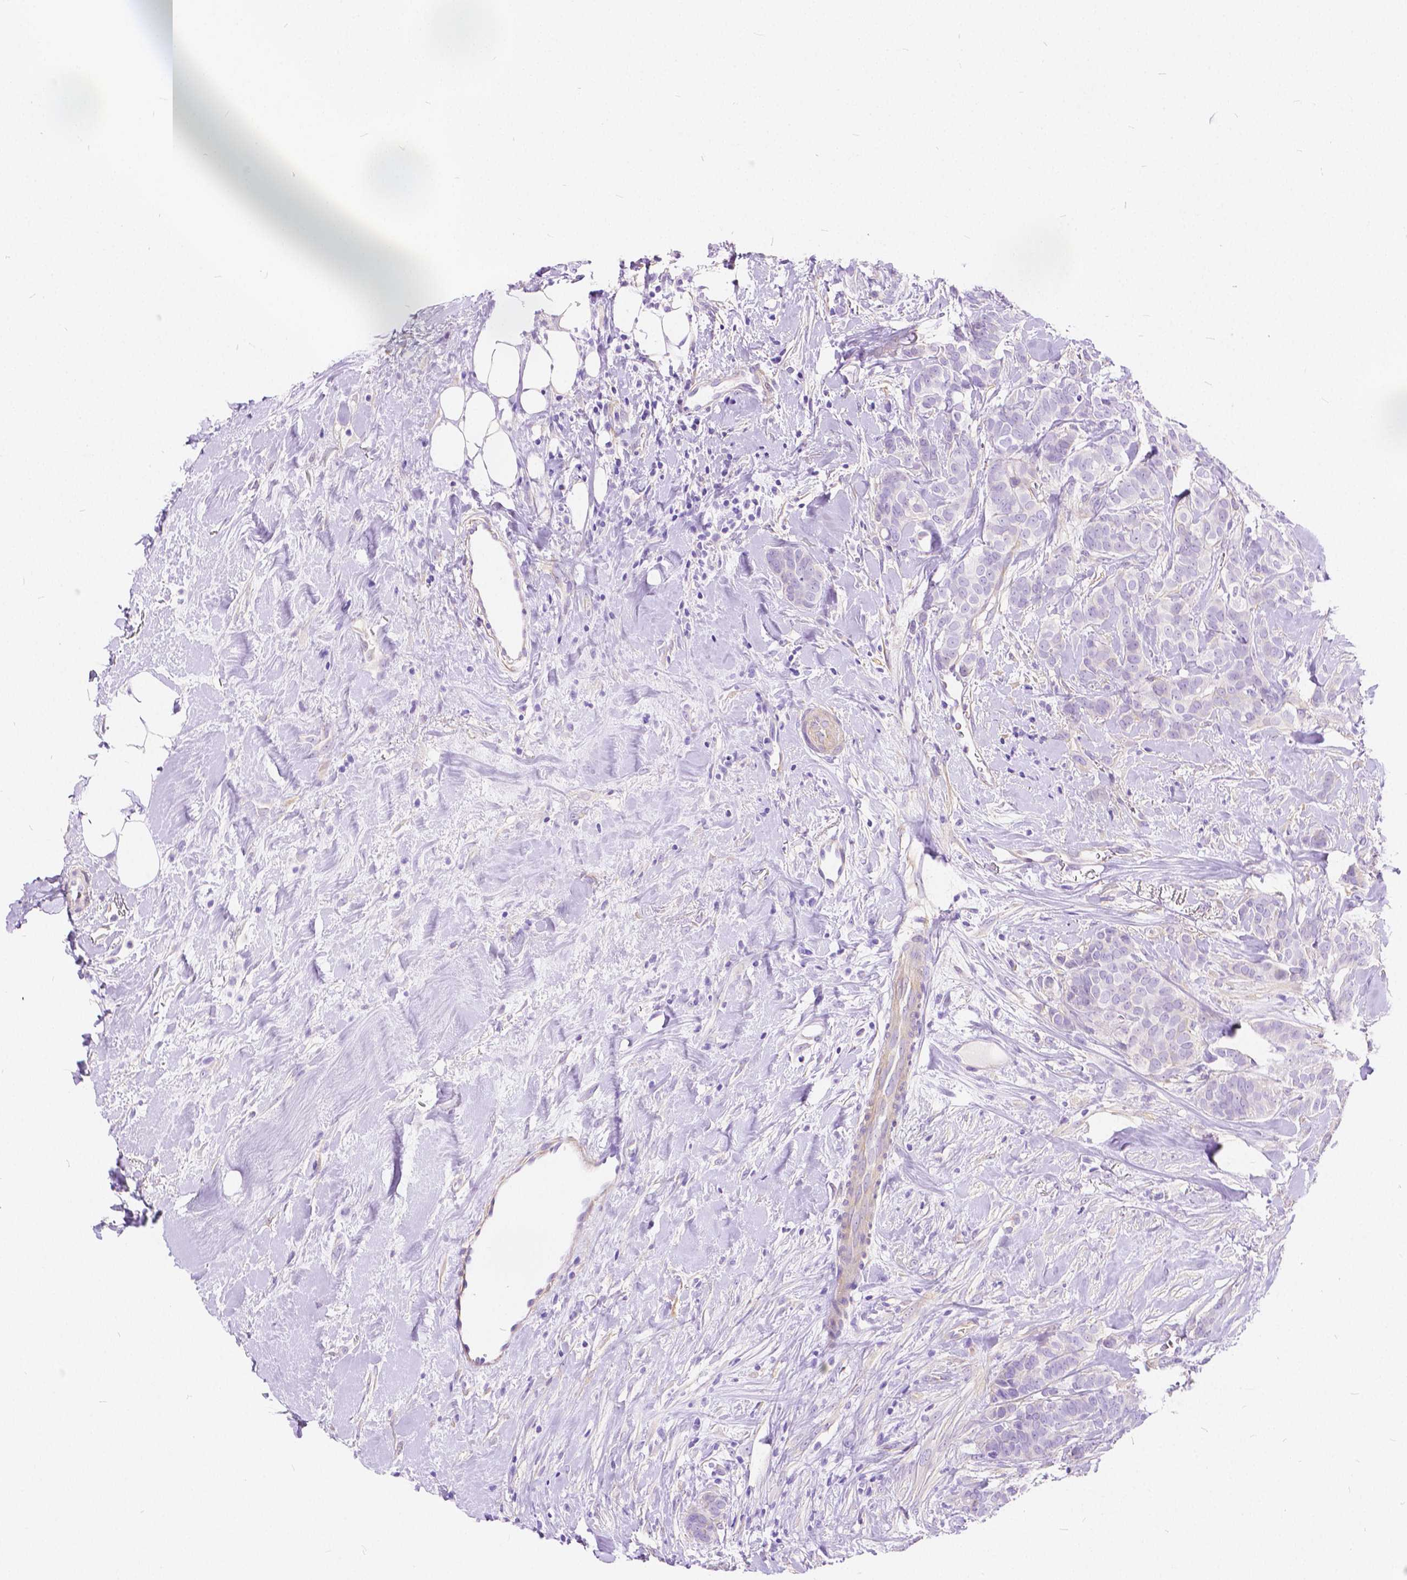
{"staining": {"intensity": "weak", "quantity": "<25%", "location": "cytoplasmic/membranous"}, "tissue": "breast cancer", "cell_type": "Tumor cells", "image_type": "cancer", "snomed": [{"axis": "morphology", "description": "Duct carcinoma"}, {"axis": "topography", "description": "Breast"}], "caption": "The micrograph demonstrates no staining of tumor cells in breast cancer.", "gene": "CHRM1", "patient": {"sex": "female", "age": 84}}